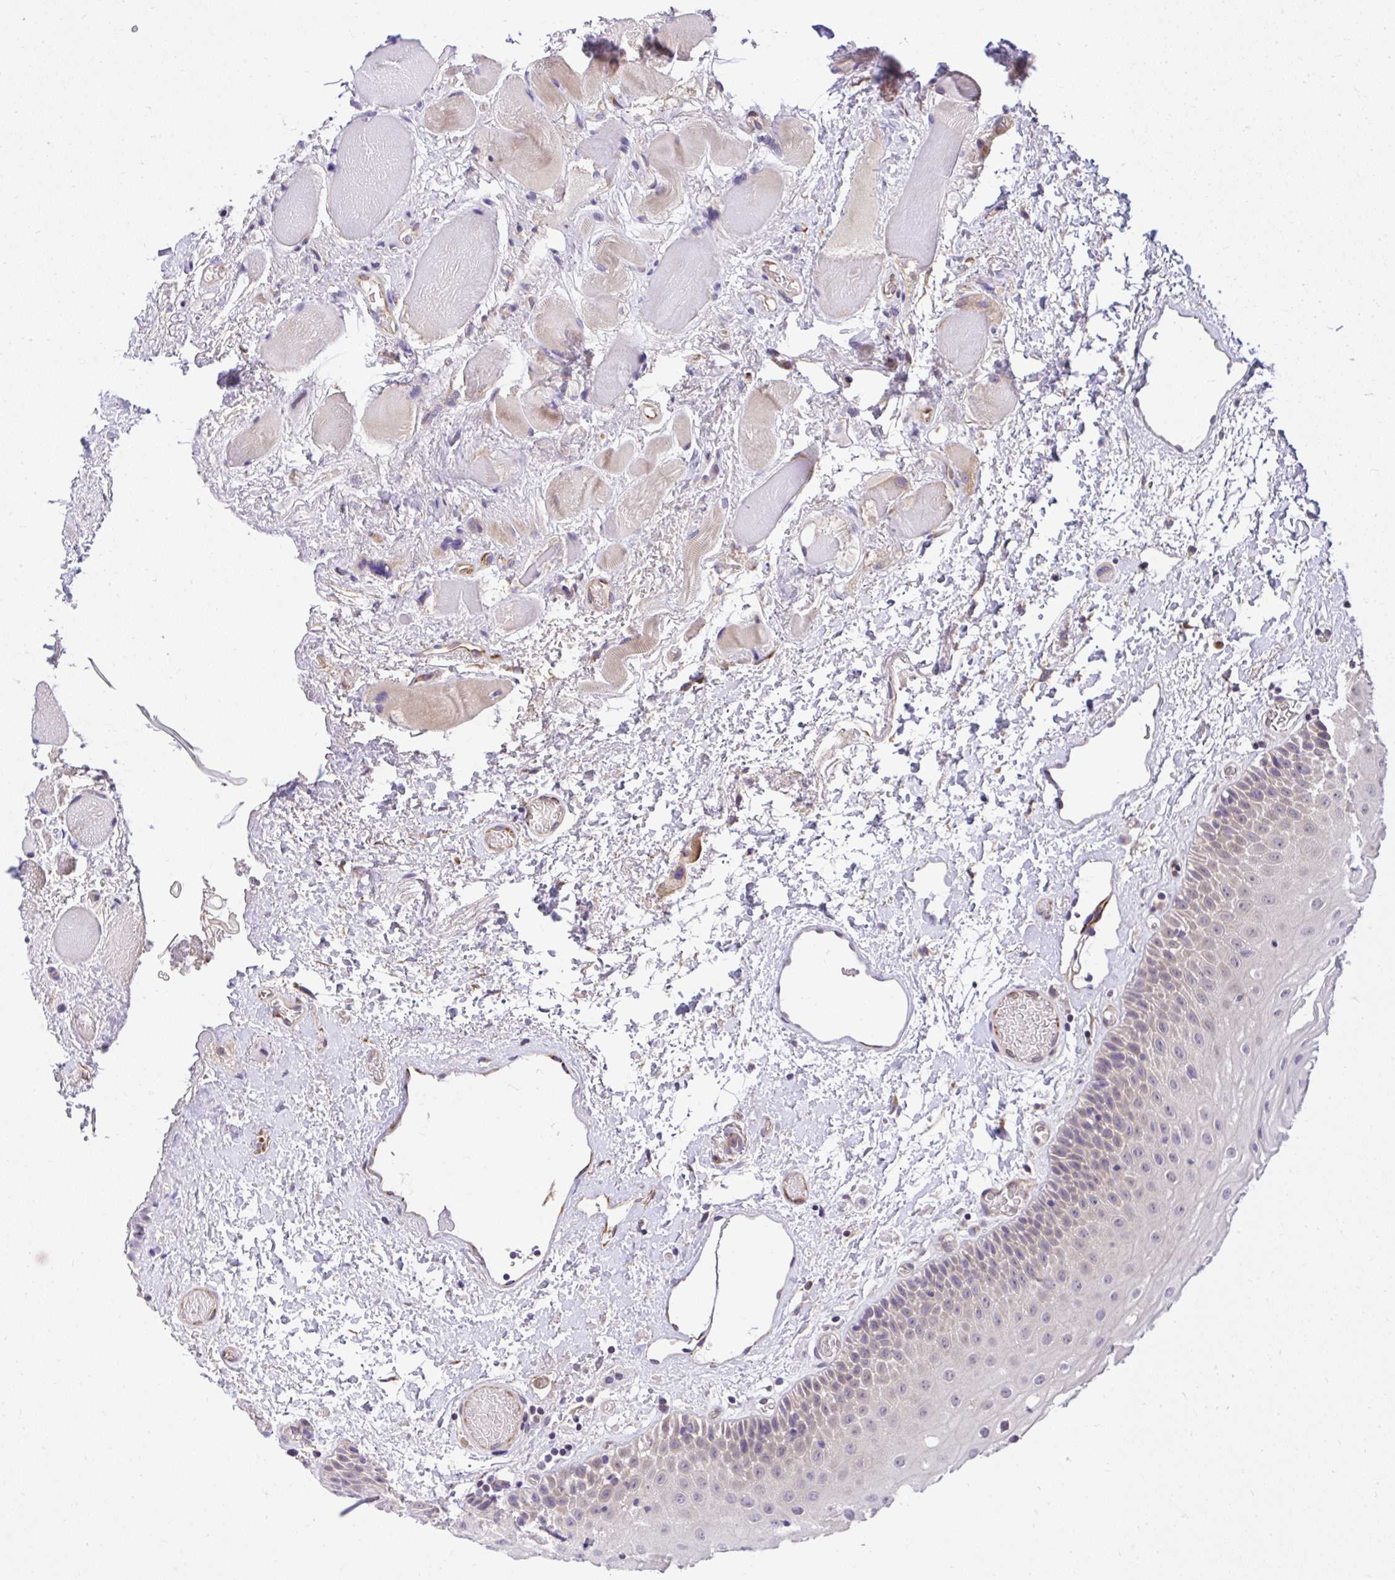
{"staining": {"intensity": "weak", "quantity": "<25%", "location": "cytoplasmic/membranous,nuclear"}, "tissue": "oral mucosa", "cell_type": "Squamous epithelial cells", "image_type": "normal", "snomed": [{"axis": "morphology", "description": "Normal tissue, NOS"}, {"axis": "topography", "description": "Oral tissue"}], "caption": "The IHC image has no significant positivity in squamous epithelial cells of oral mucosa.", "gene": "CHIA", "patient": {"sex": "female", "age": 82}}